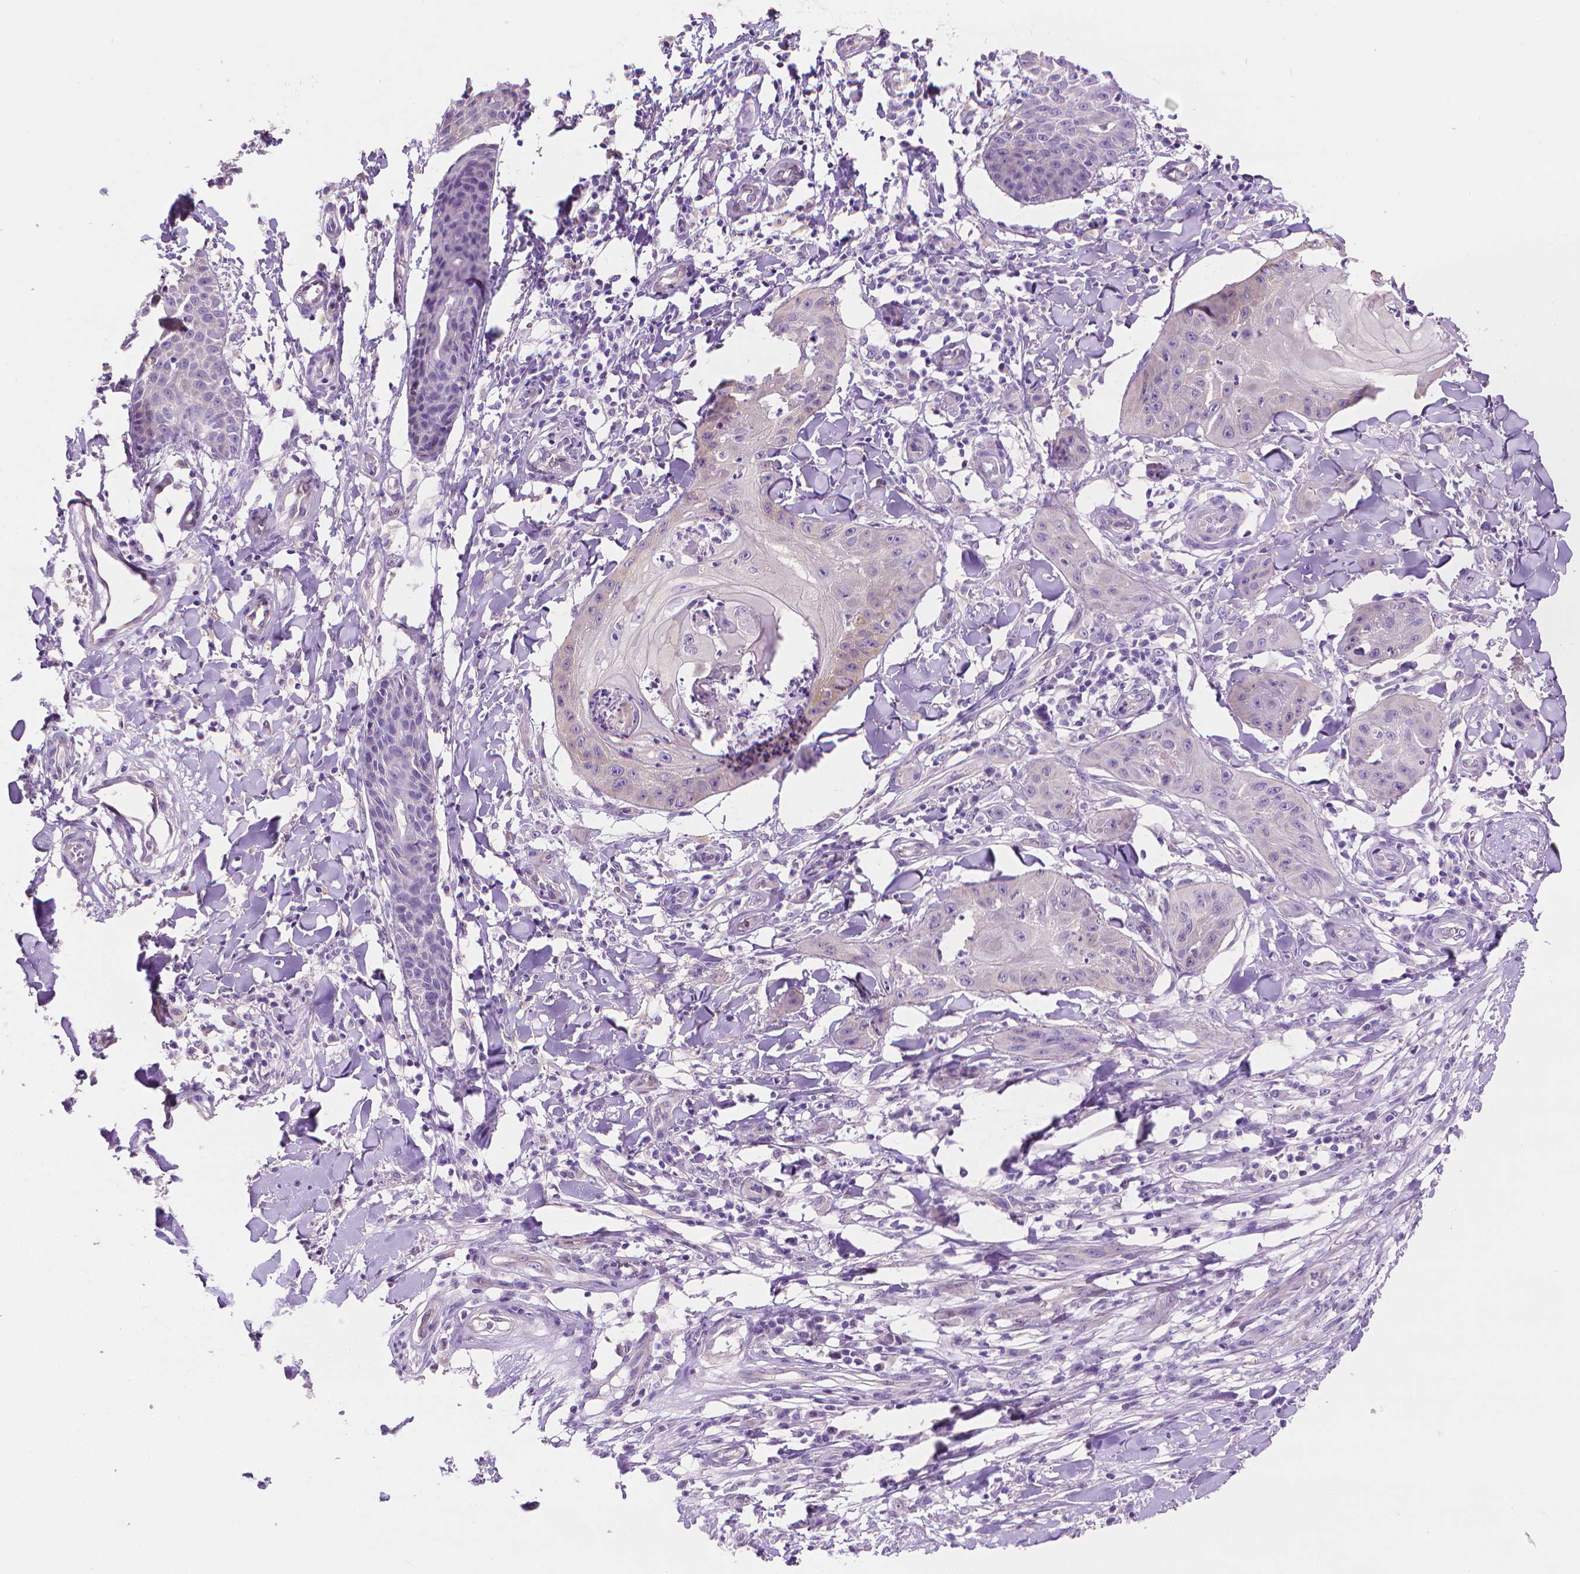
{"staining": {"intensity": "negative", "quantity": "none", "location": "none"}, "tissue": "skin cancer", "cell_type": "Tumor cells", "image_type": "cancer", "snomed": [{"axis": "morphology", "description": "Squamous cell carcinoma, NOS"}, {"axis": "topography", "description": "Skin"}], "caption": "The IHC image has no significant positivity in tumor cells of skin cancer tissue. (DAB (3,3'-diaminobenzidine) IHC, high magnification).", "gene": "FASN", "patient": {"sex": "male", "age": 70}}